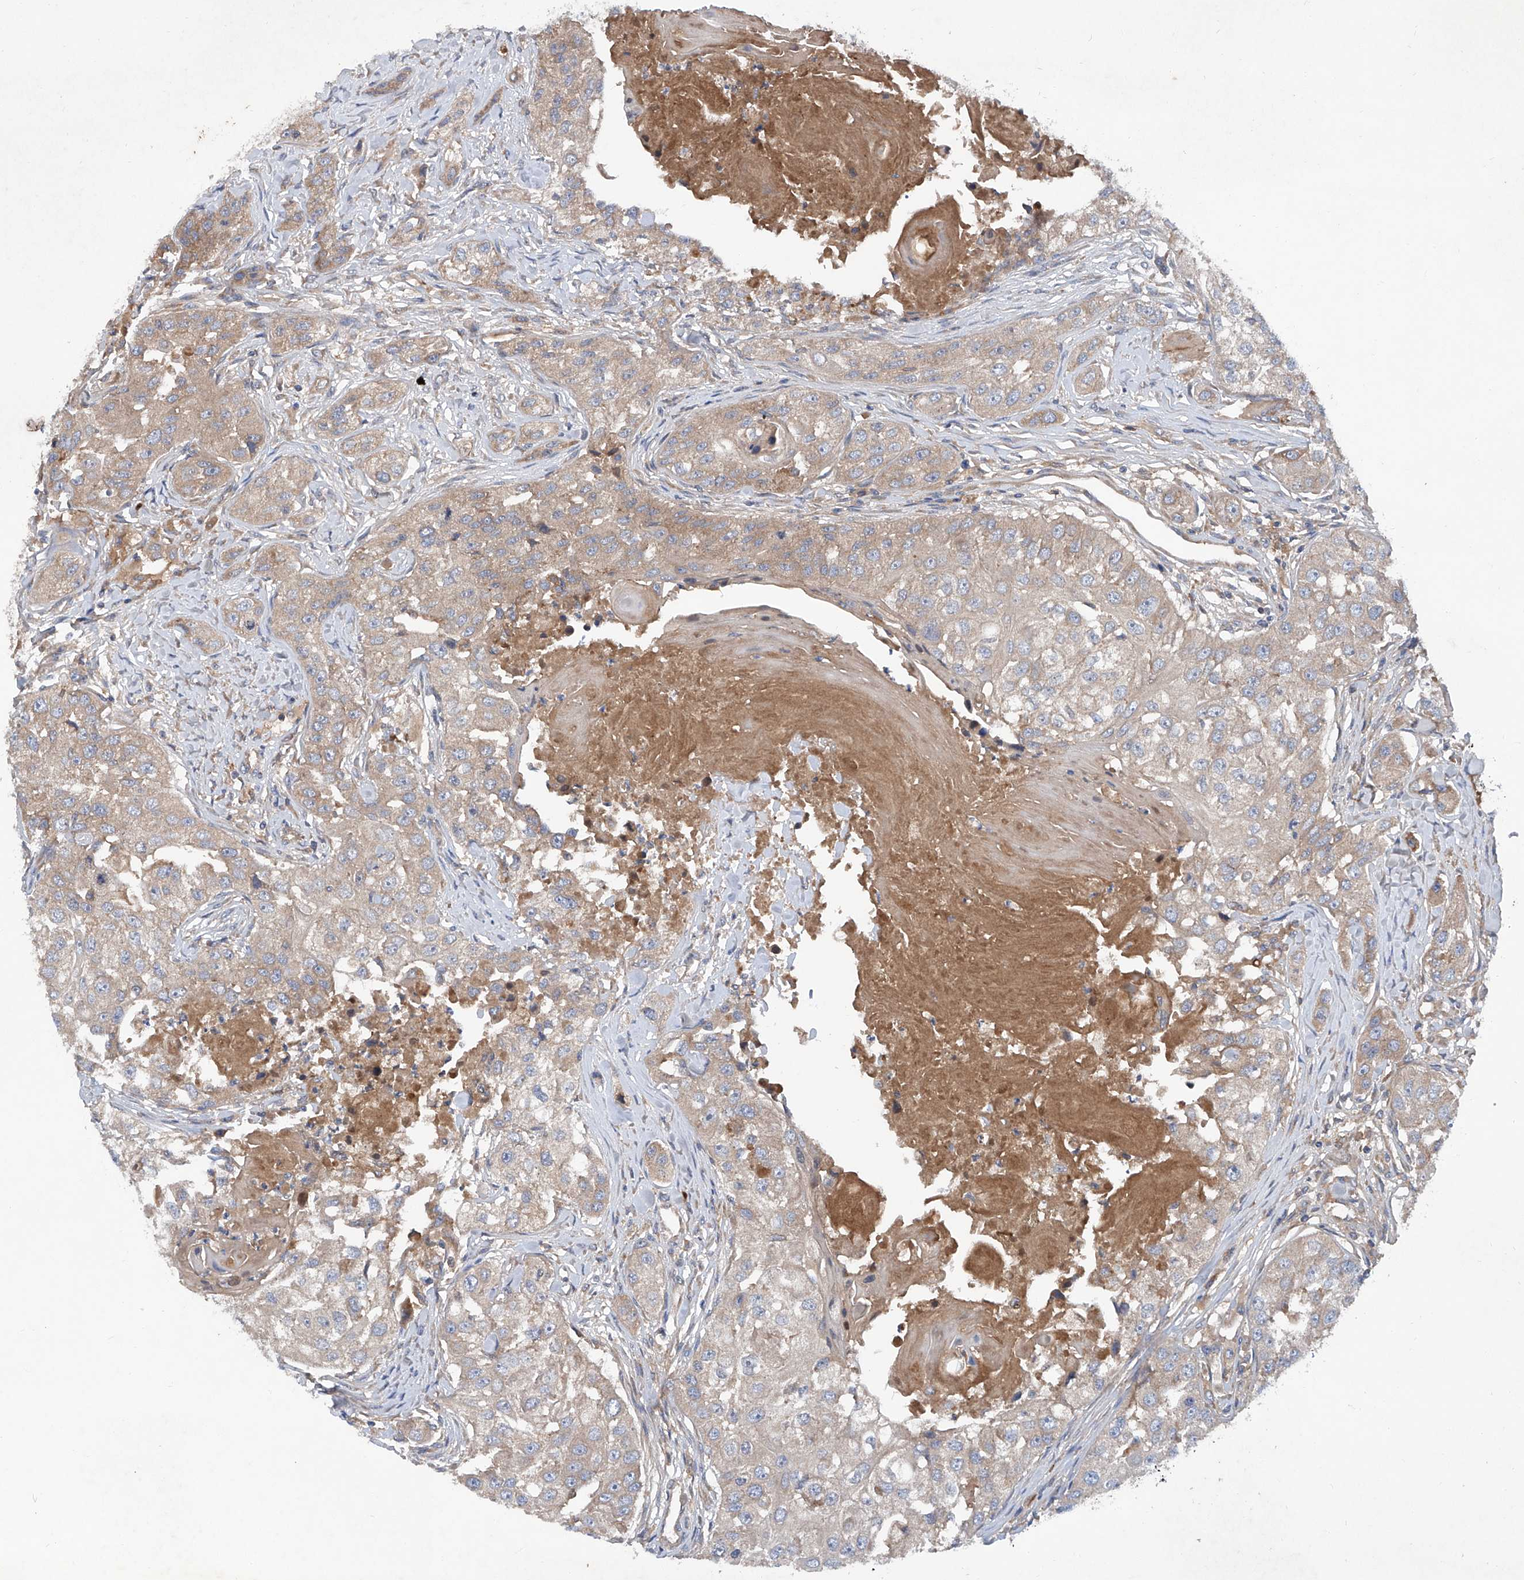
{"staining": {"intensity": "weak", "quantity": "25%-75%", "location": "cytoplasmic/membranous"}, "tissue": "head and neck cancer", "cell_type": "Tumor cells", "image_type": "cancer", "snomed": [{"axis": "morphology", "description": "Normal tissue, NOS"}, {"axis": "morphology", "description": "Squamous cell carcinoma, NOS"}, {"axis": "topography", "description": "Skeletal muscle"}, {"axis": "topography", "description": "Head-Neck"}], "caption": "Head and neck squamous cell carcinoma stained for a protein (brown) demonstrates weak cytoplasmic/membranous positive staining in approximately 25%-75% of tumor cells.", "gene": "ASCC3", "patient": {"sex": "male", "age": 51}}